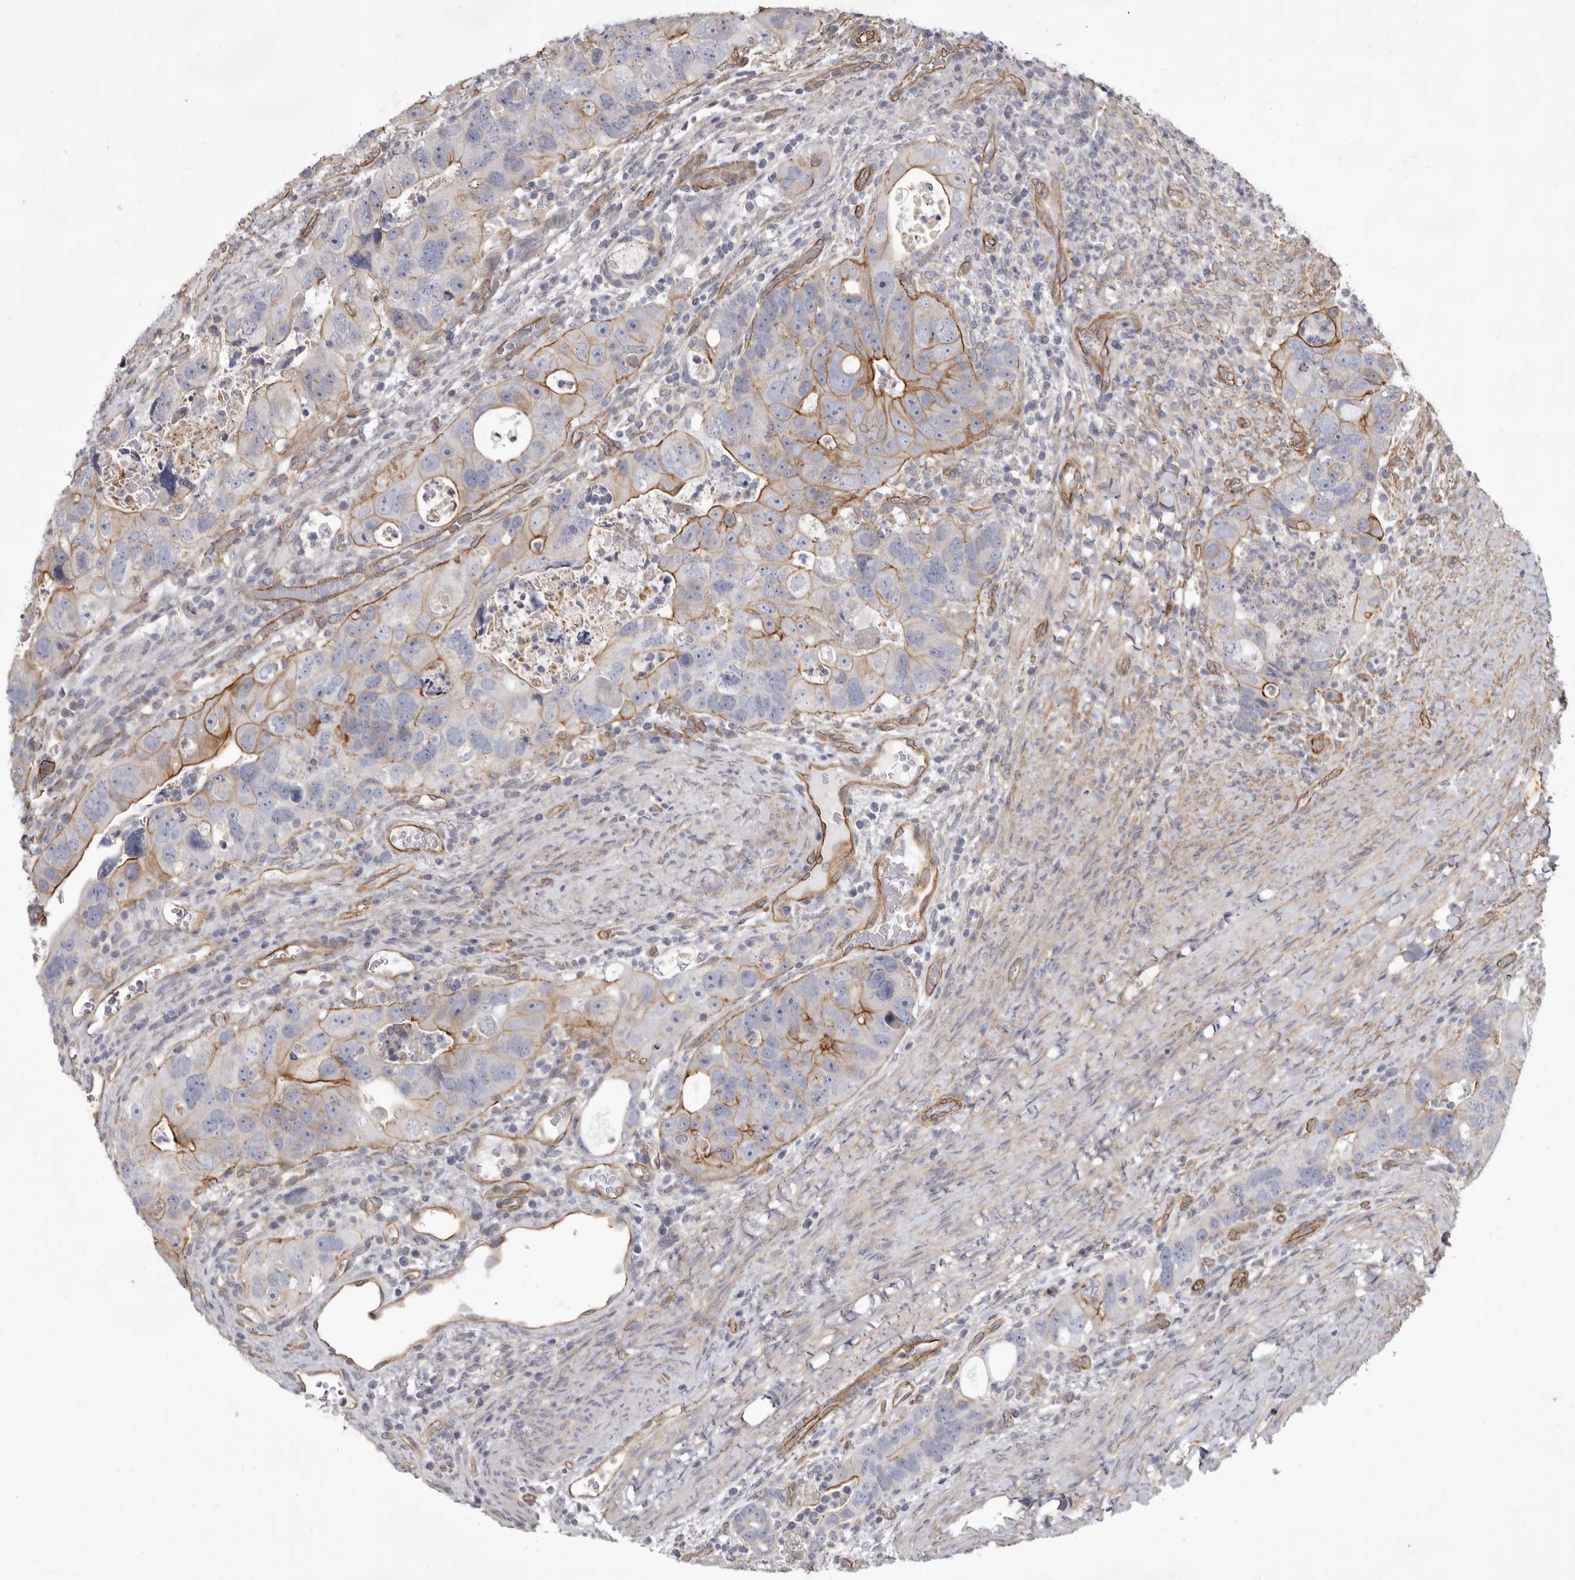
{"staining": {"intensity": "moderate", "quantity": "25%-75%", "location": "cytoplasmic/membranous"}, "tissue": "colorectal cancer", "cell_type": "Tumor cells", "image_type": "cancer", "snomed": [{"axis": "morphology", "description": "Adenocarcinoma, NOS"}, {"axis": "topography", "description": "Rectum"}], "caption": "Tumor cells demonstrate medium levels of moderate cytoplasmic/membranous expression in approximately 25%-75% of cells in adenocarcinoma (colorectal).", "gene": "P2RX6", "patient": {"sex": "male", "age": 59}}